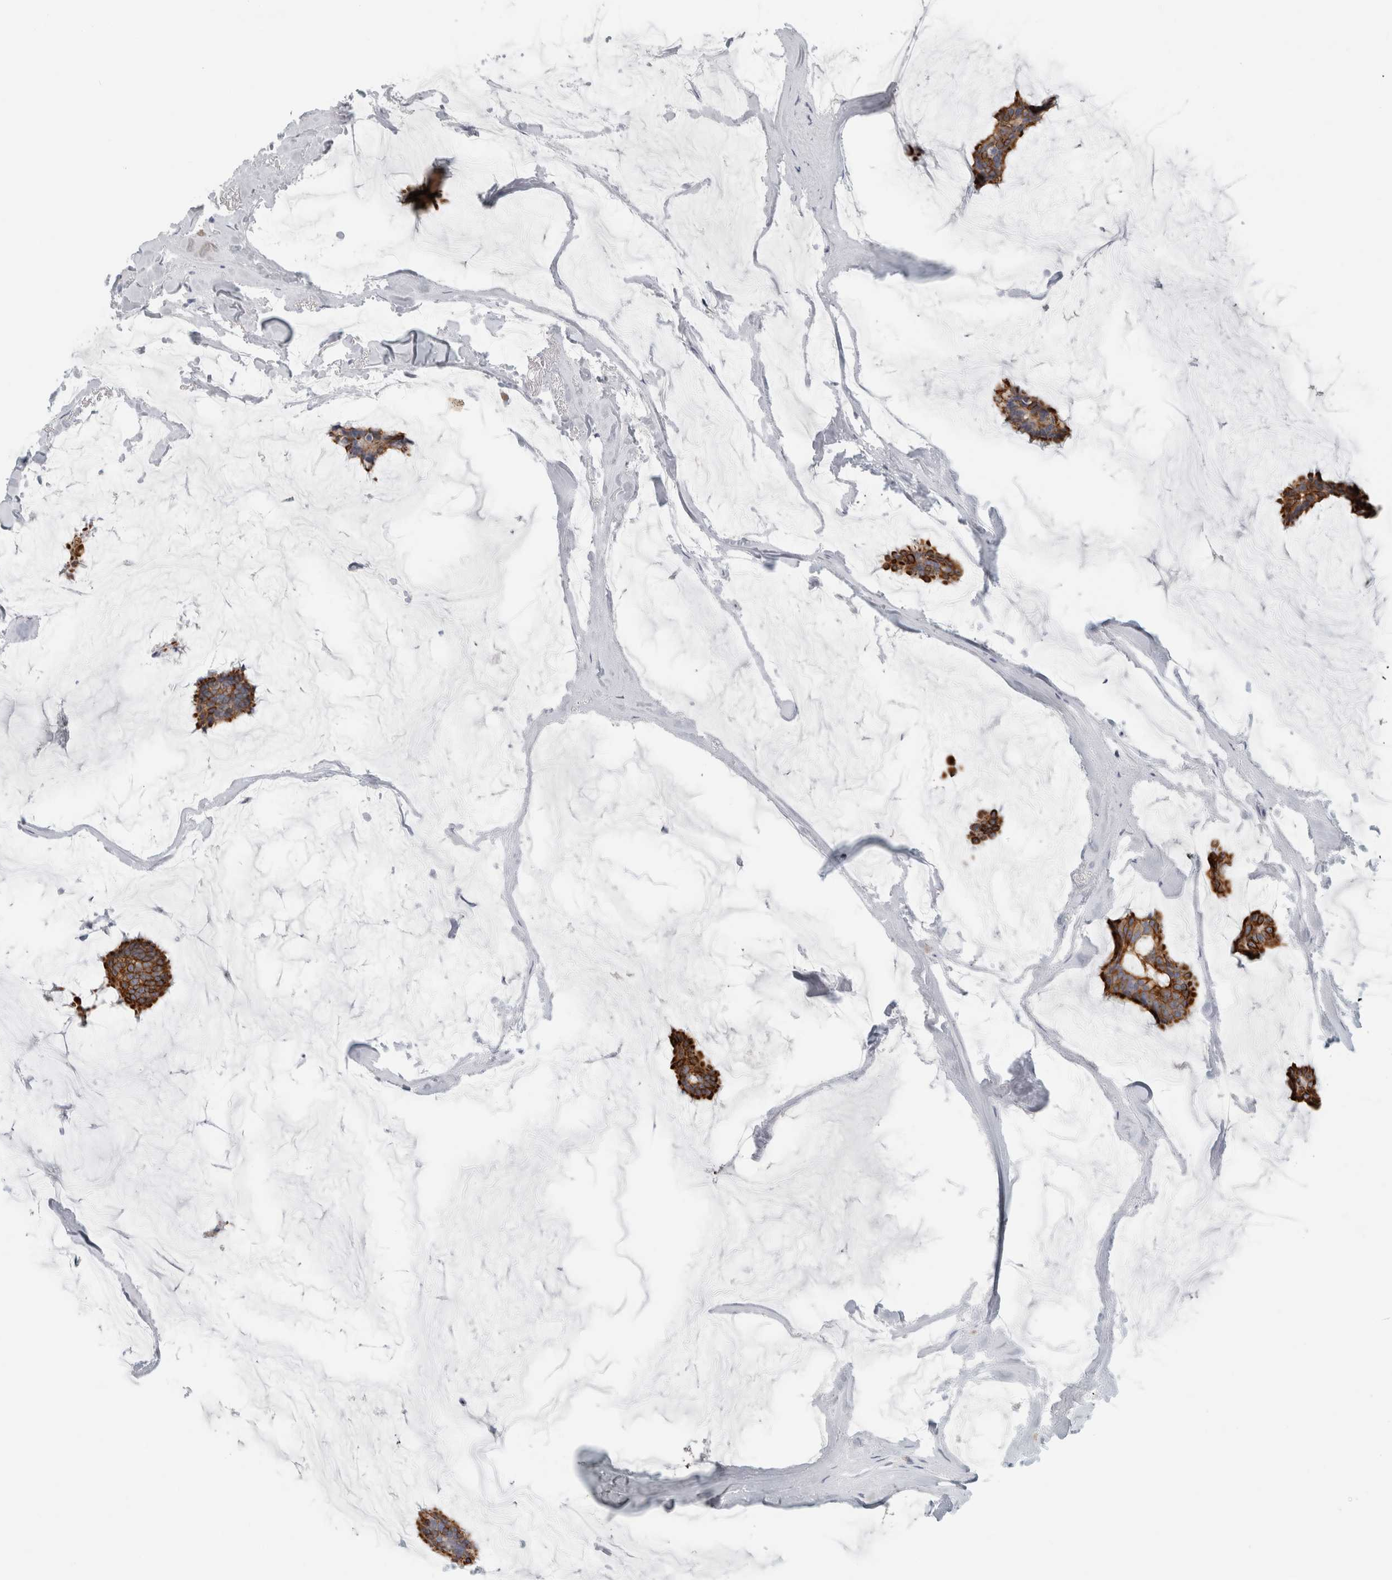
{"staining": {"intensity": "strong", "quantity": ">75%", "location": "cytoplasmic/membranous"}, "tissue": "breast cancer", "cell_type": "Tumor cells", "image_type": "cancer", "snomed": [{"axis": "morphology", "description": "Duct carcinoma"}, {"axis": "topography", "description": "Breast"}], "caption": "This is an image of IHC staining of invasive ductal carcinoma (breast), which shows strong staining in the cytoplasmic/membranous of tumor cells.", "gene": "SLC28A3", "patient": {"sex": "female", "age": 93}}